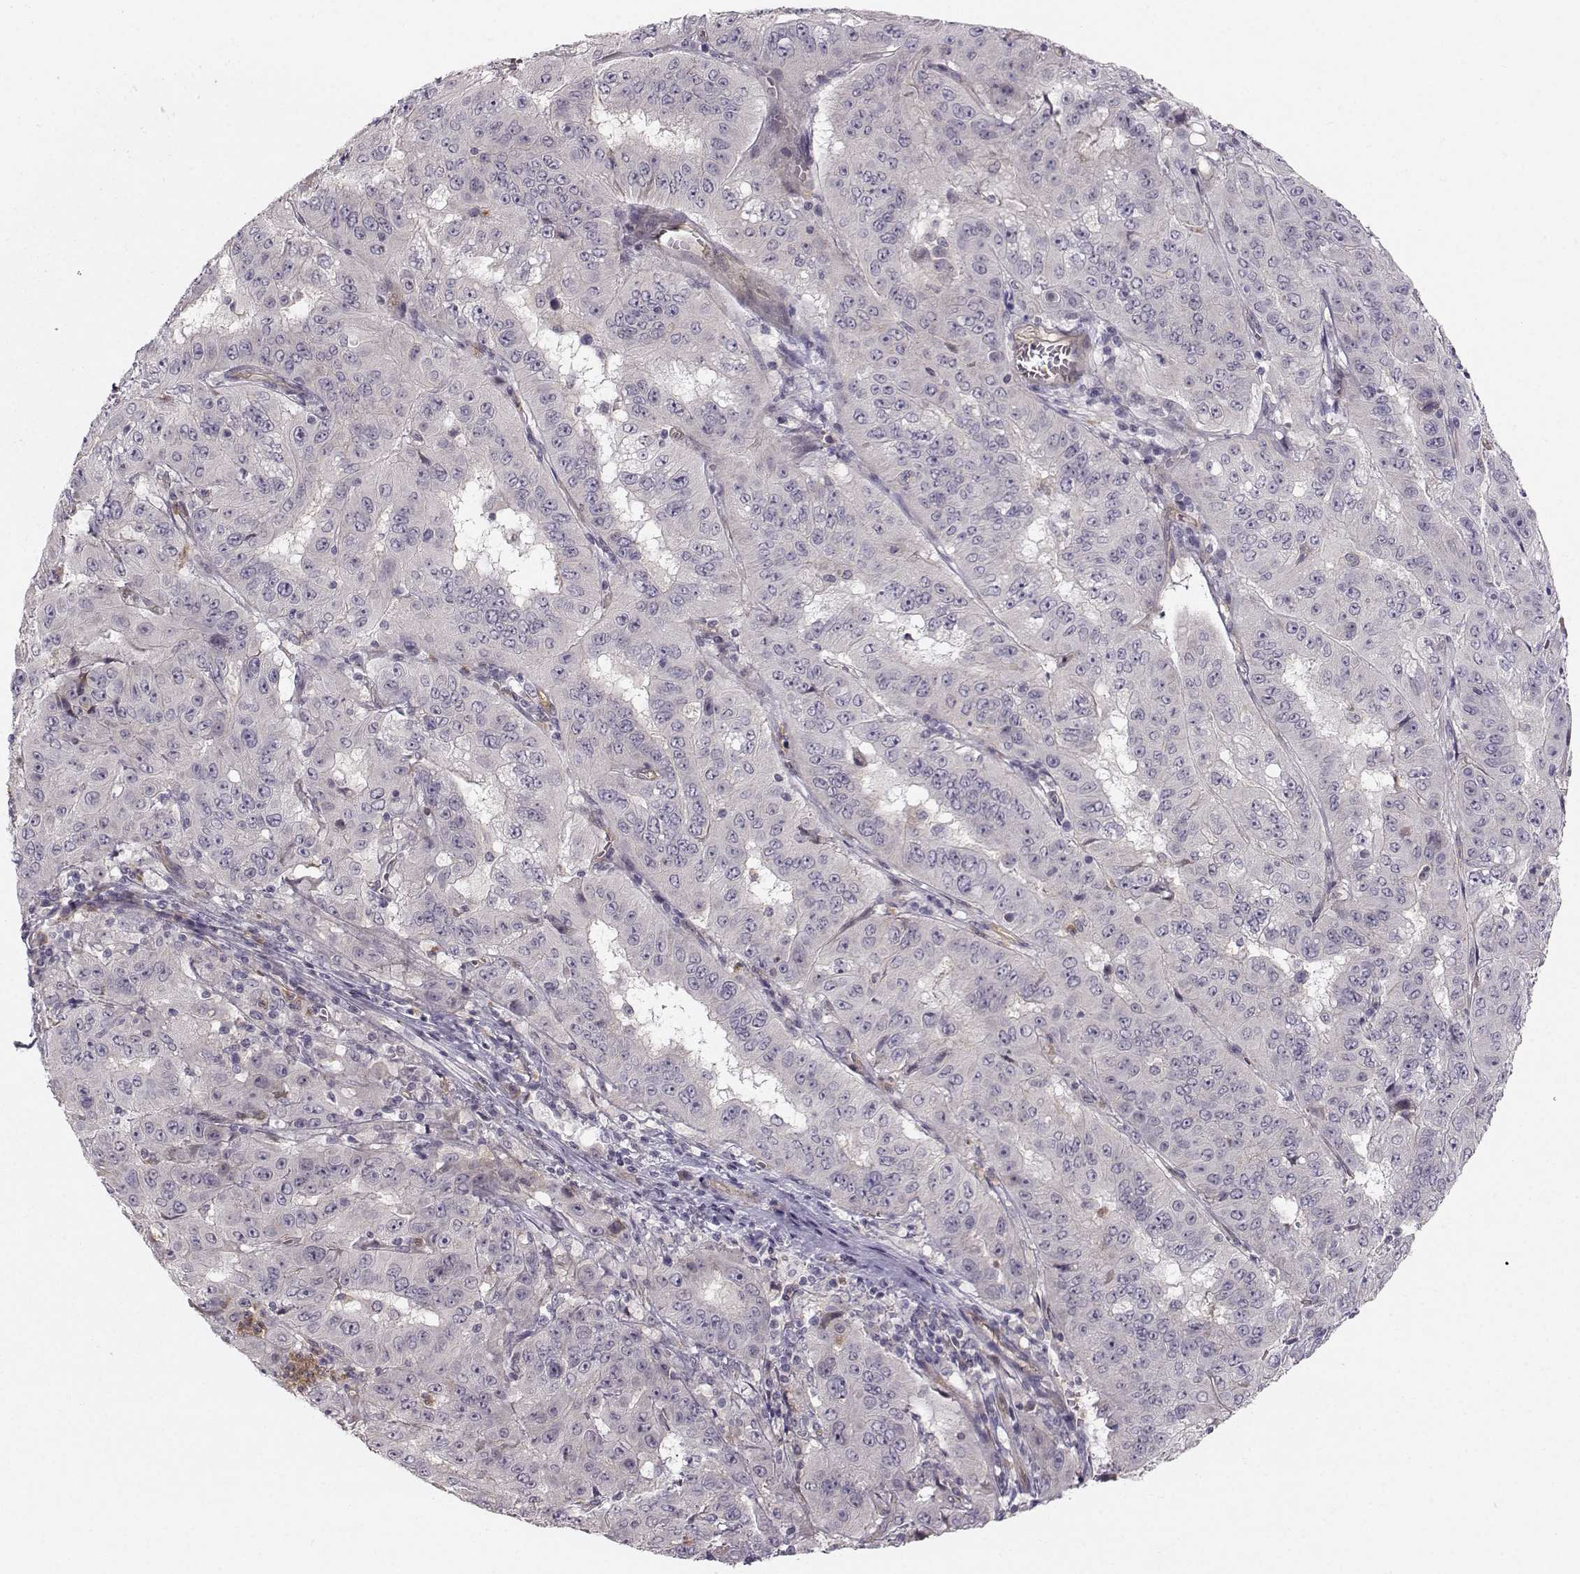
{"staining": {"intensity": "negative", "quantity": "none", "location": "none"}, "tissue": "pancreatic cancer", "cell_type": "Tumor cells", "image_type": "cancer", "snomed": [{"axis": "morphology", "description": "Adenocarcinoma, NOS"}, {"axis": "topography", "description": "Pancreas"}], "caption": "Tumor cells are negative for protein expression in human pancreatic cancer.", "gene": "OPRD1", "patient": {"sex": "male", "age": 63}}